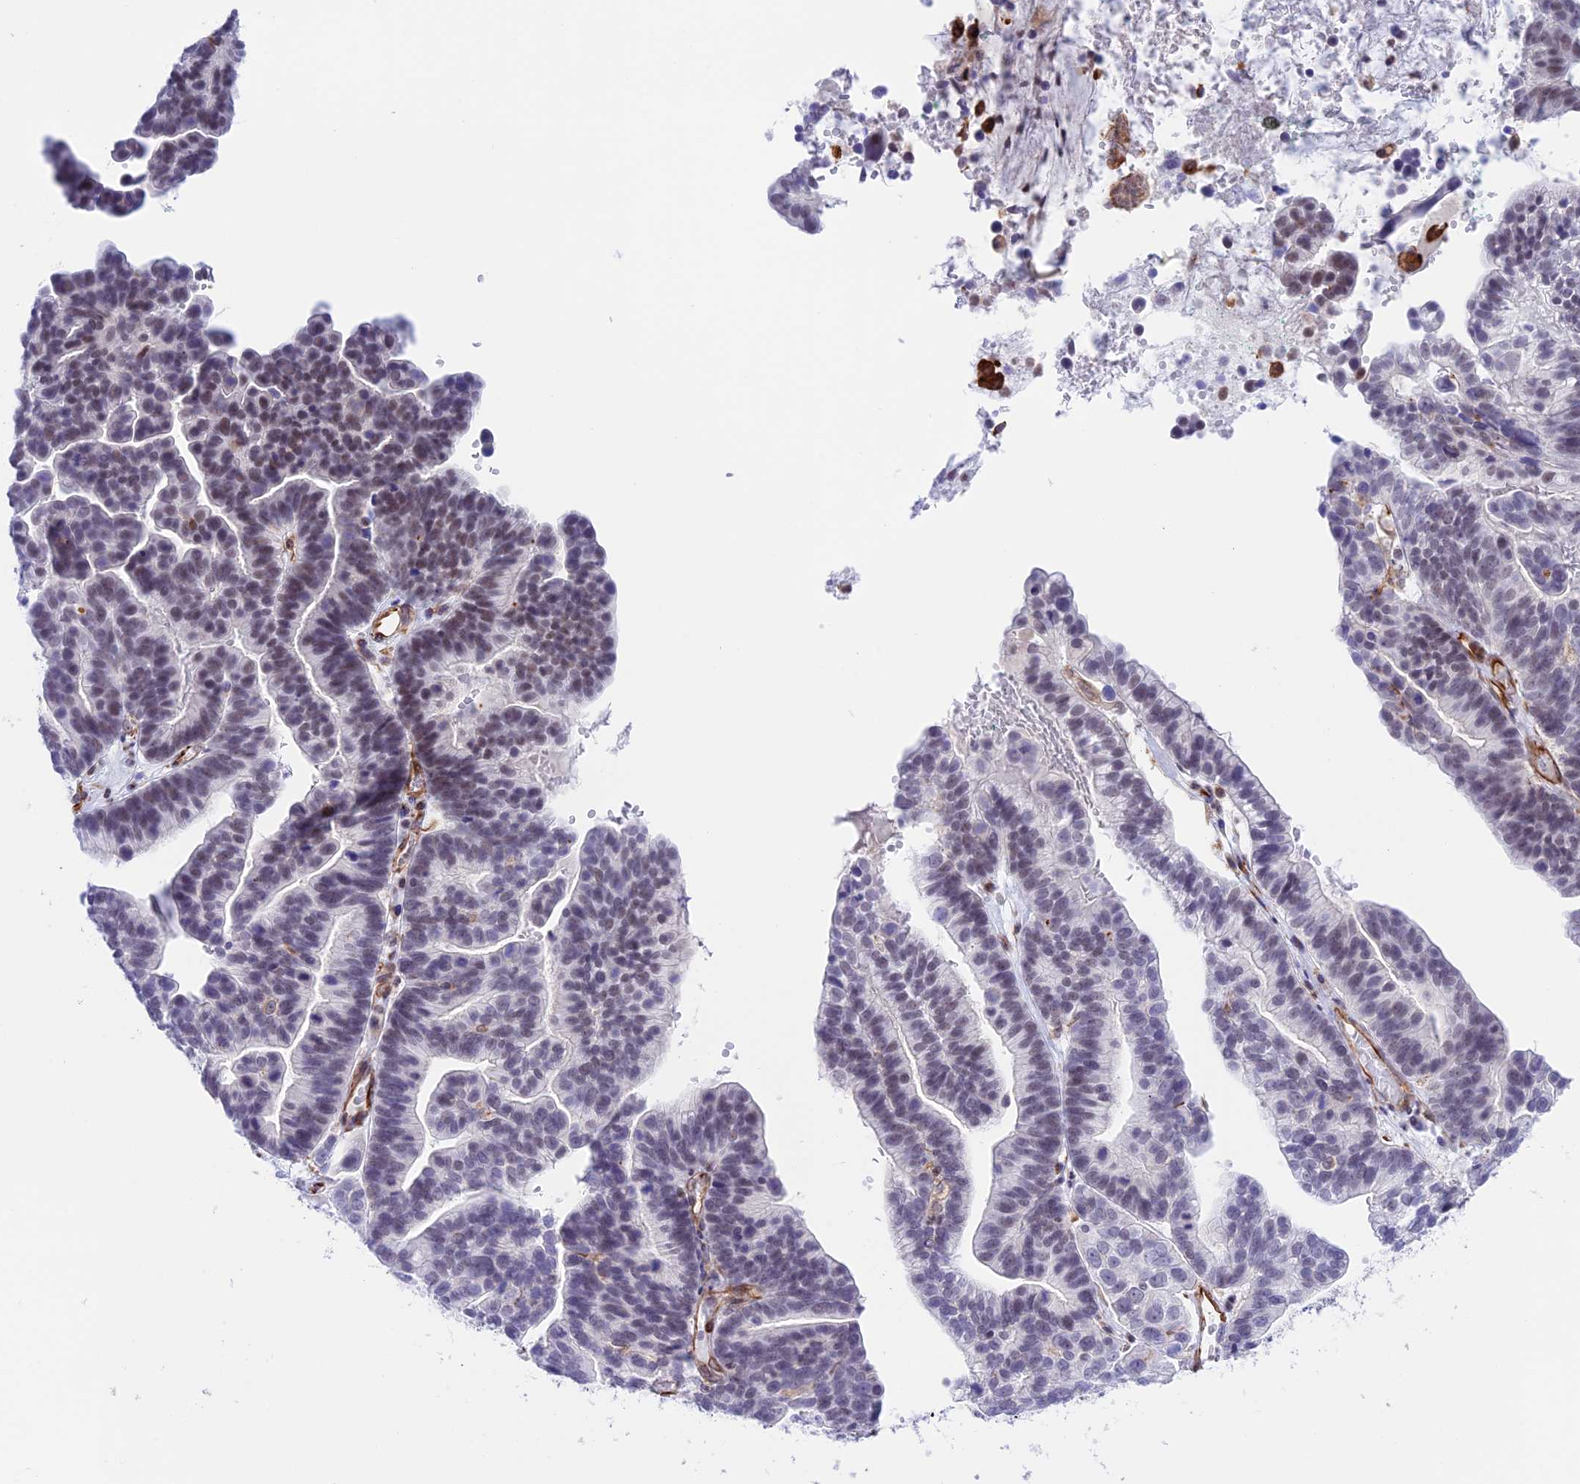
{"staining": {"intensity": "weak", "quantity": "<25%", "location": "nuclear"}, "tissue": "ovarian cancer", "cell_type": "Tumor cells", "image_type": "cancer", "snomed": [{"axis": "morphology", "description": "Cystadenocarcinoma, serous, NOS"}, {"axis": "topography", "description": "Ovary"}], "caption": "Immunohistochemistry photomicrograph of neoplastic tissue: human ovarian cancer (serous cystadenocarcinoma) stained with DAB demonstrates no significant protein staining in tumor cells.", "gene": "ZNF652", "patient": {"sex": "female", "age": 56}}